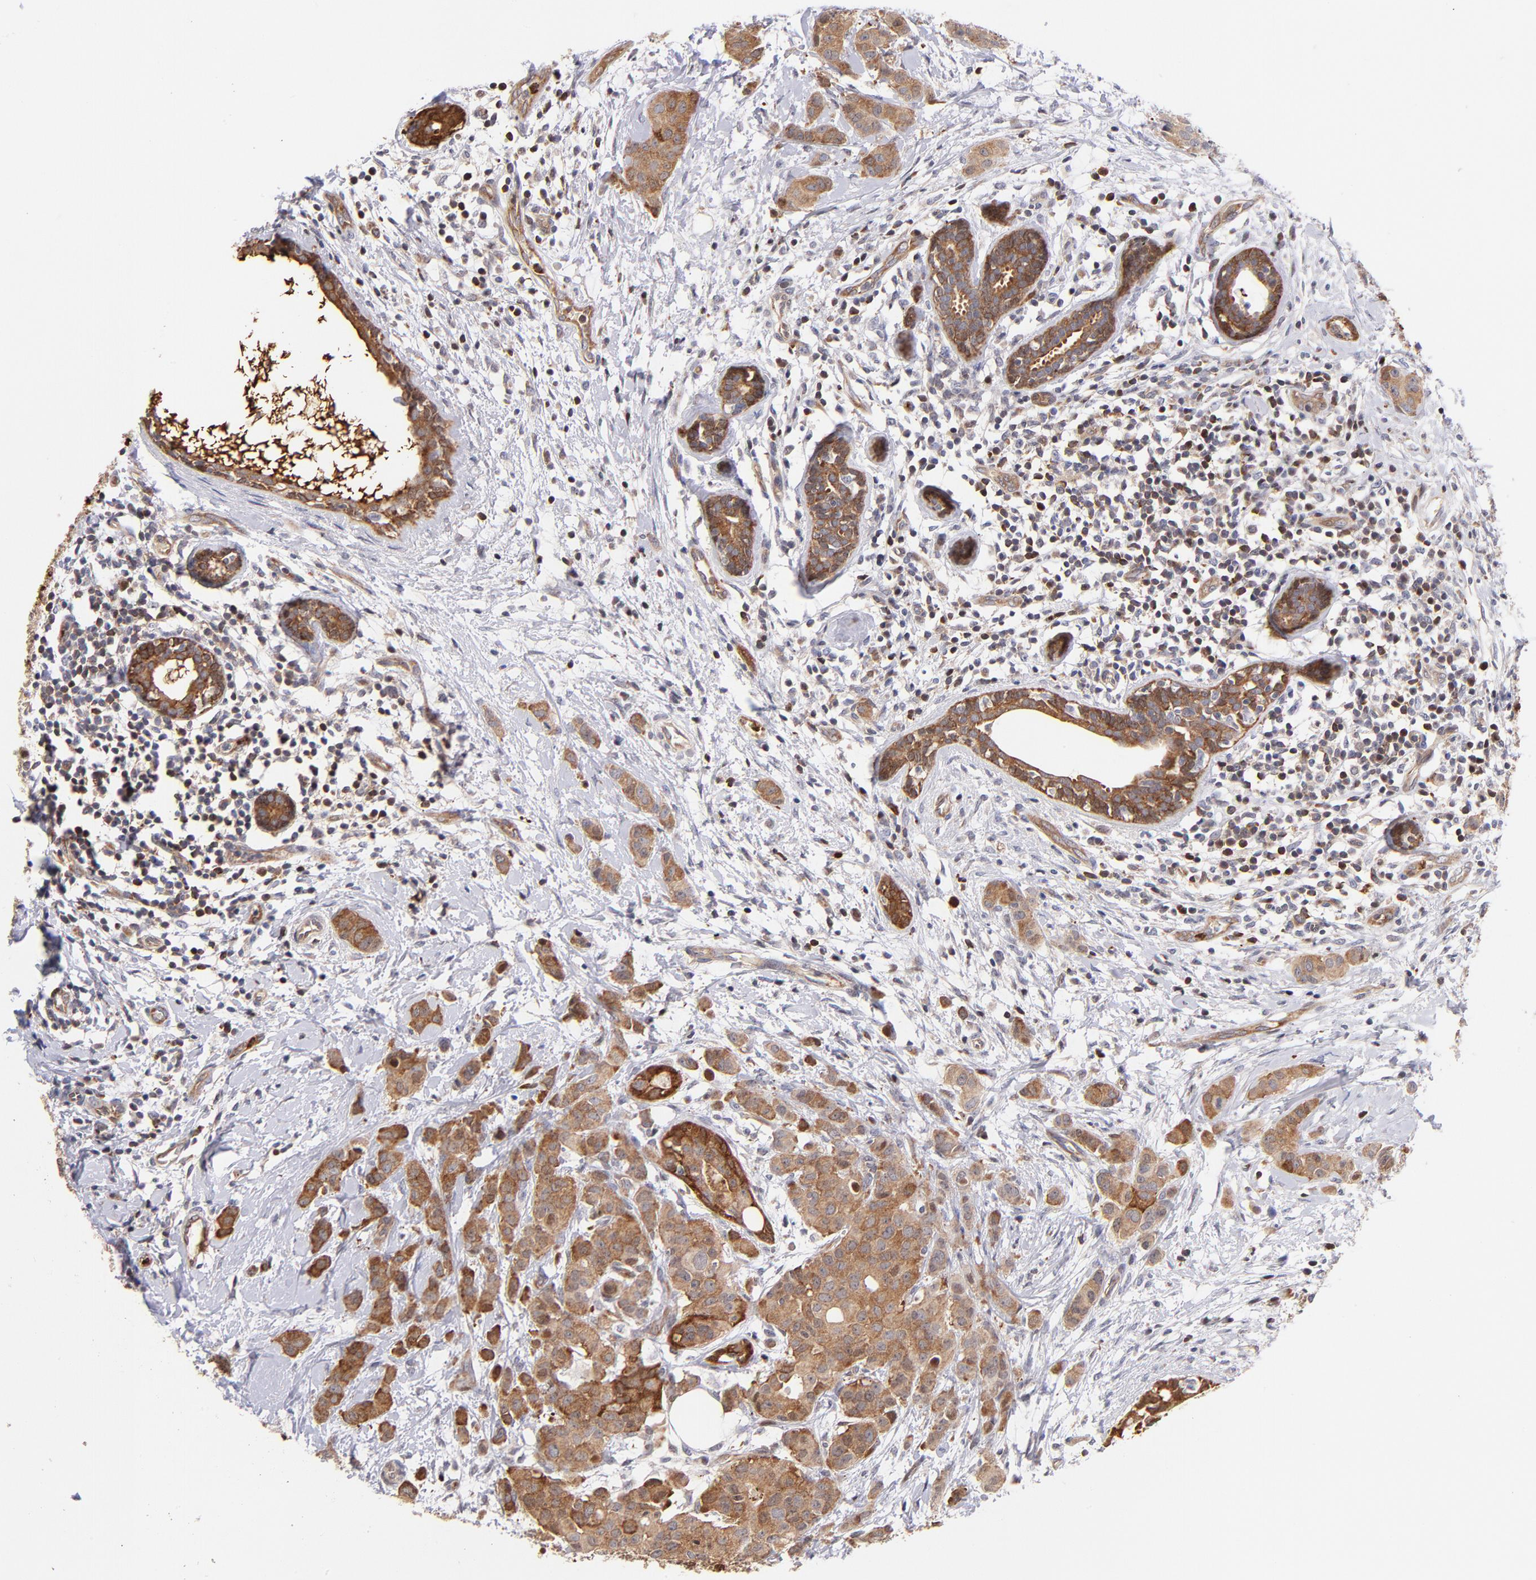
{"staining": {"intensity": "moderate", "quantity": ">75%", "location": "cytoplasmic/membranous"}, "tissue": "breast cancer", "cell_type": "Tumor cells", "image_type": "cancer", "snomed": [{"axis": "morphology", "description": "Duct carcinoma"}, {"axis": "topography", "description": "Breast"}], "caption": "Immunohistochemistry micrograph of breast cancer stained for a protein (brown), which displays medium levels of moderate cytoplasmic/membranous staining in approximately >75% of tumor cells.", "gene": "YWHAB", "patient": {"sex": "female", "age": 40}}